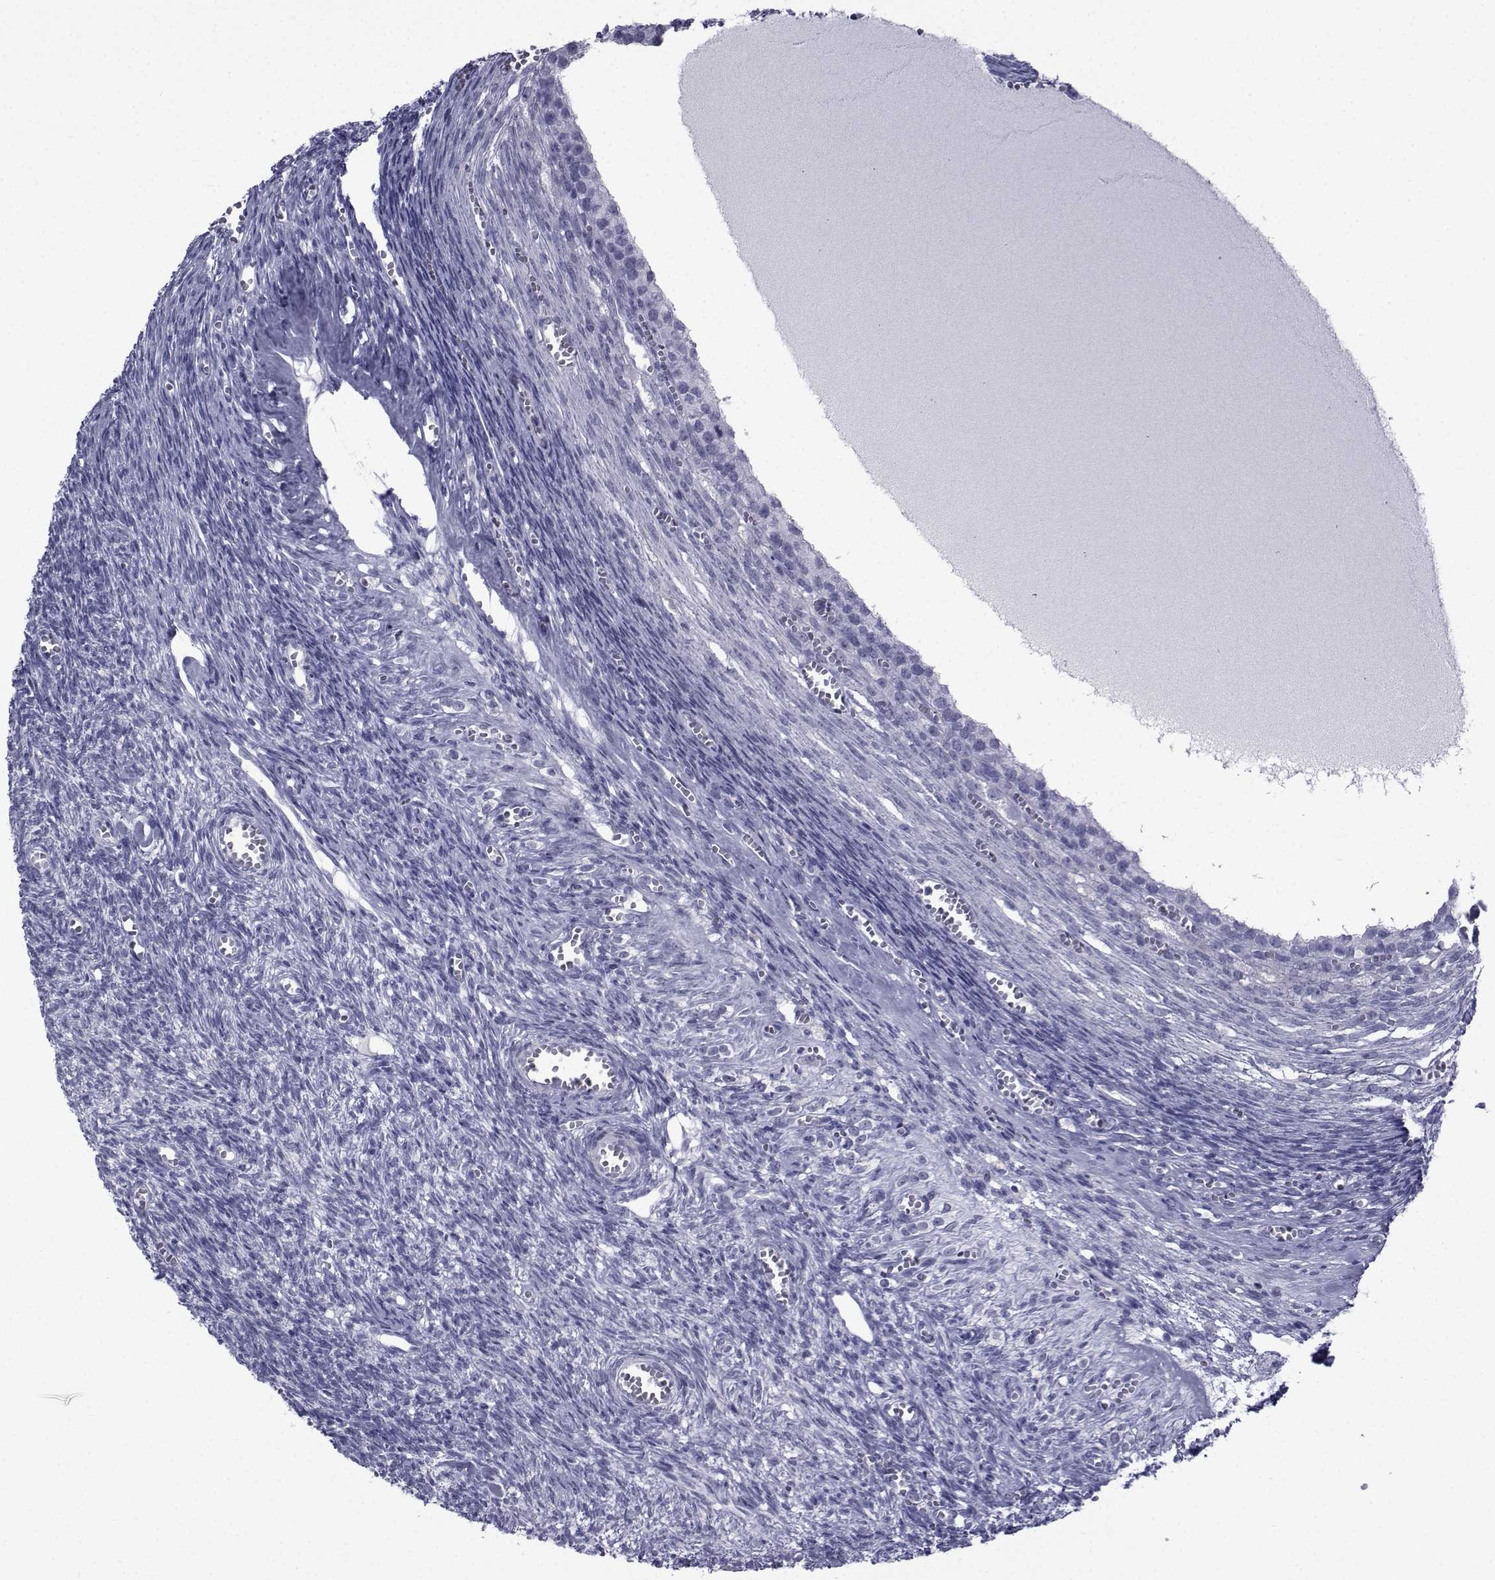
{"staining": {"intensity": "negative", "quantity": "none", "location": "none"}, "tissue": "ovary", "cell_type": "Follicle cells", "image_type": "normal", "snomed": [{"axis": "morphology", "description": "Normal tissue, NOS"}, {"axis": "topography", "description": "Ovary"}], "caption": "DAB immunohistochemical staining of normal ovary shows no significant staining in follicle cells. (Stains: DAB (3,3'-diaminobenzidine) immunohistochemistry with hematoxylin counter stain, Microscopy: brightfield microscopy at high magnification).", "gene": "PDE6G", "patient": {"sex": "female", "age": 43}}